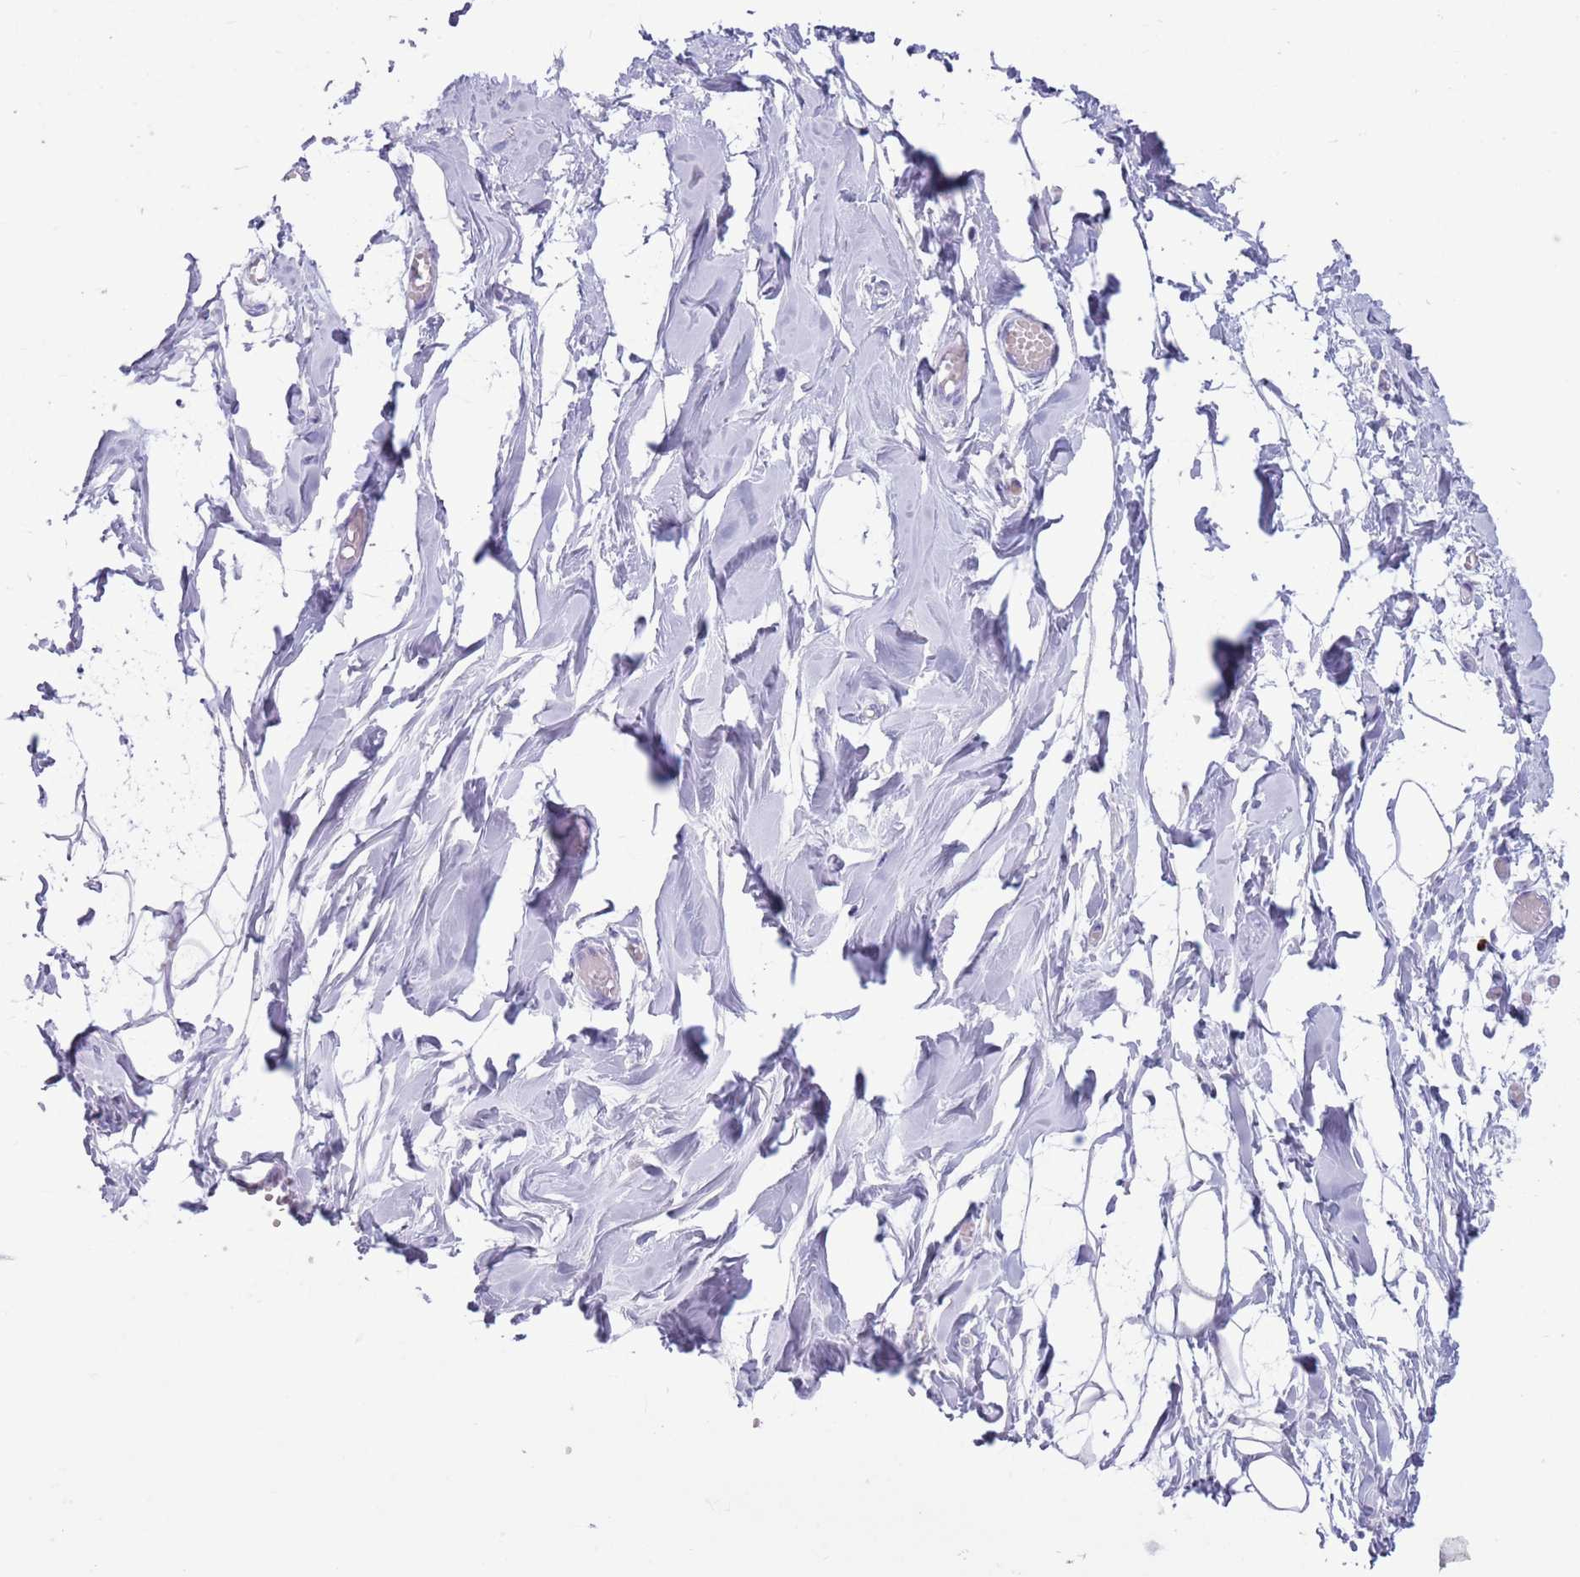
{"staining": {"intensity": "negative", "quantity": "none", "location": "none"}, "tissue": "breast", "cell_type": "Adipocytes", "image_type": "normal", "snomed": [{"axis": "morphology", "description": "Normal tissue, NOS"}, {"axis": "topography", "description": "Breast"}], "caption": "High magnification brightfield microscopy of unremarkable breast stained with DAB (3,3'-diaminobenzidine) (brown) and counterstained with hematoxylin (blue): adipocytes show no significant expression. (DAB (3,3'-diaminobenzidine) IHC visualized using brightfield microscopy, high magnification).", "gene": "ENSG00000263020", "patient": {"sex": "female", "age": 27}}